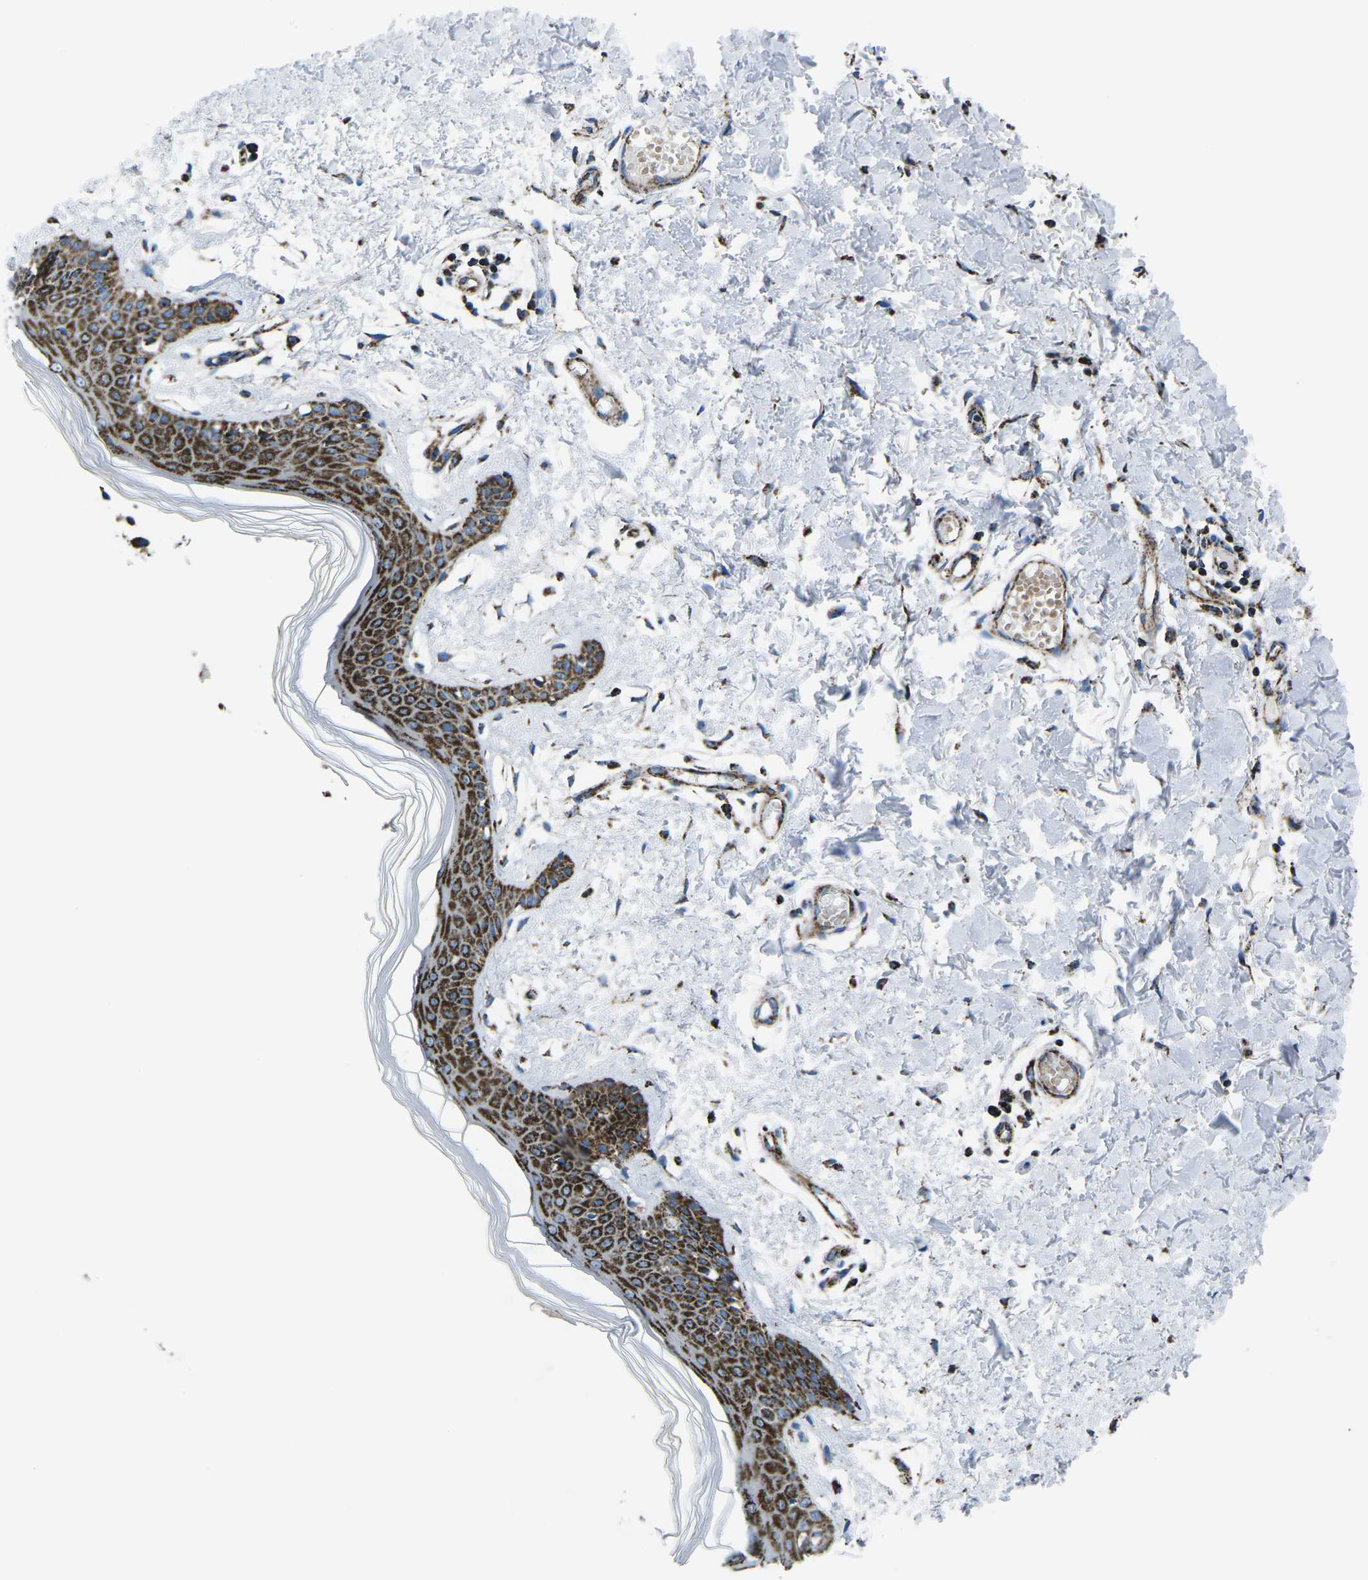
{"staining": {"intensity": "strong", "quantity": ">75%", "location": "cytoplasmic/membranous"}, "tissue": "skin", "cell_type": "Fibroblasts", "image_type": "normal", "snomed": [{"axis": "morphology", "description": "Normal tissue, NOS"}, {"axis": "topography", "description": "Skin"}], "caption": "The histopathology image shows immunohistochemical staining of normal skin. There is strong cytoplasmic/membranous staining is present in about >75% of fibroblasts. (DAB = brown stain, brightfield microscopy at high magnification).", "gene": "MT", "patient": {"sex": "male", "age": 53}}